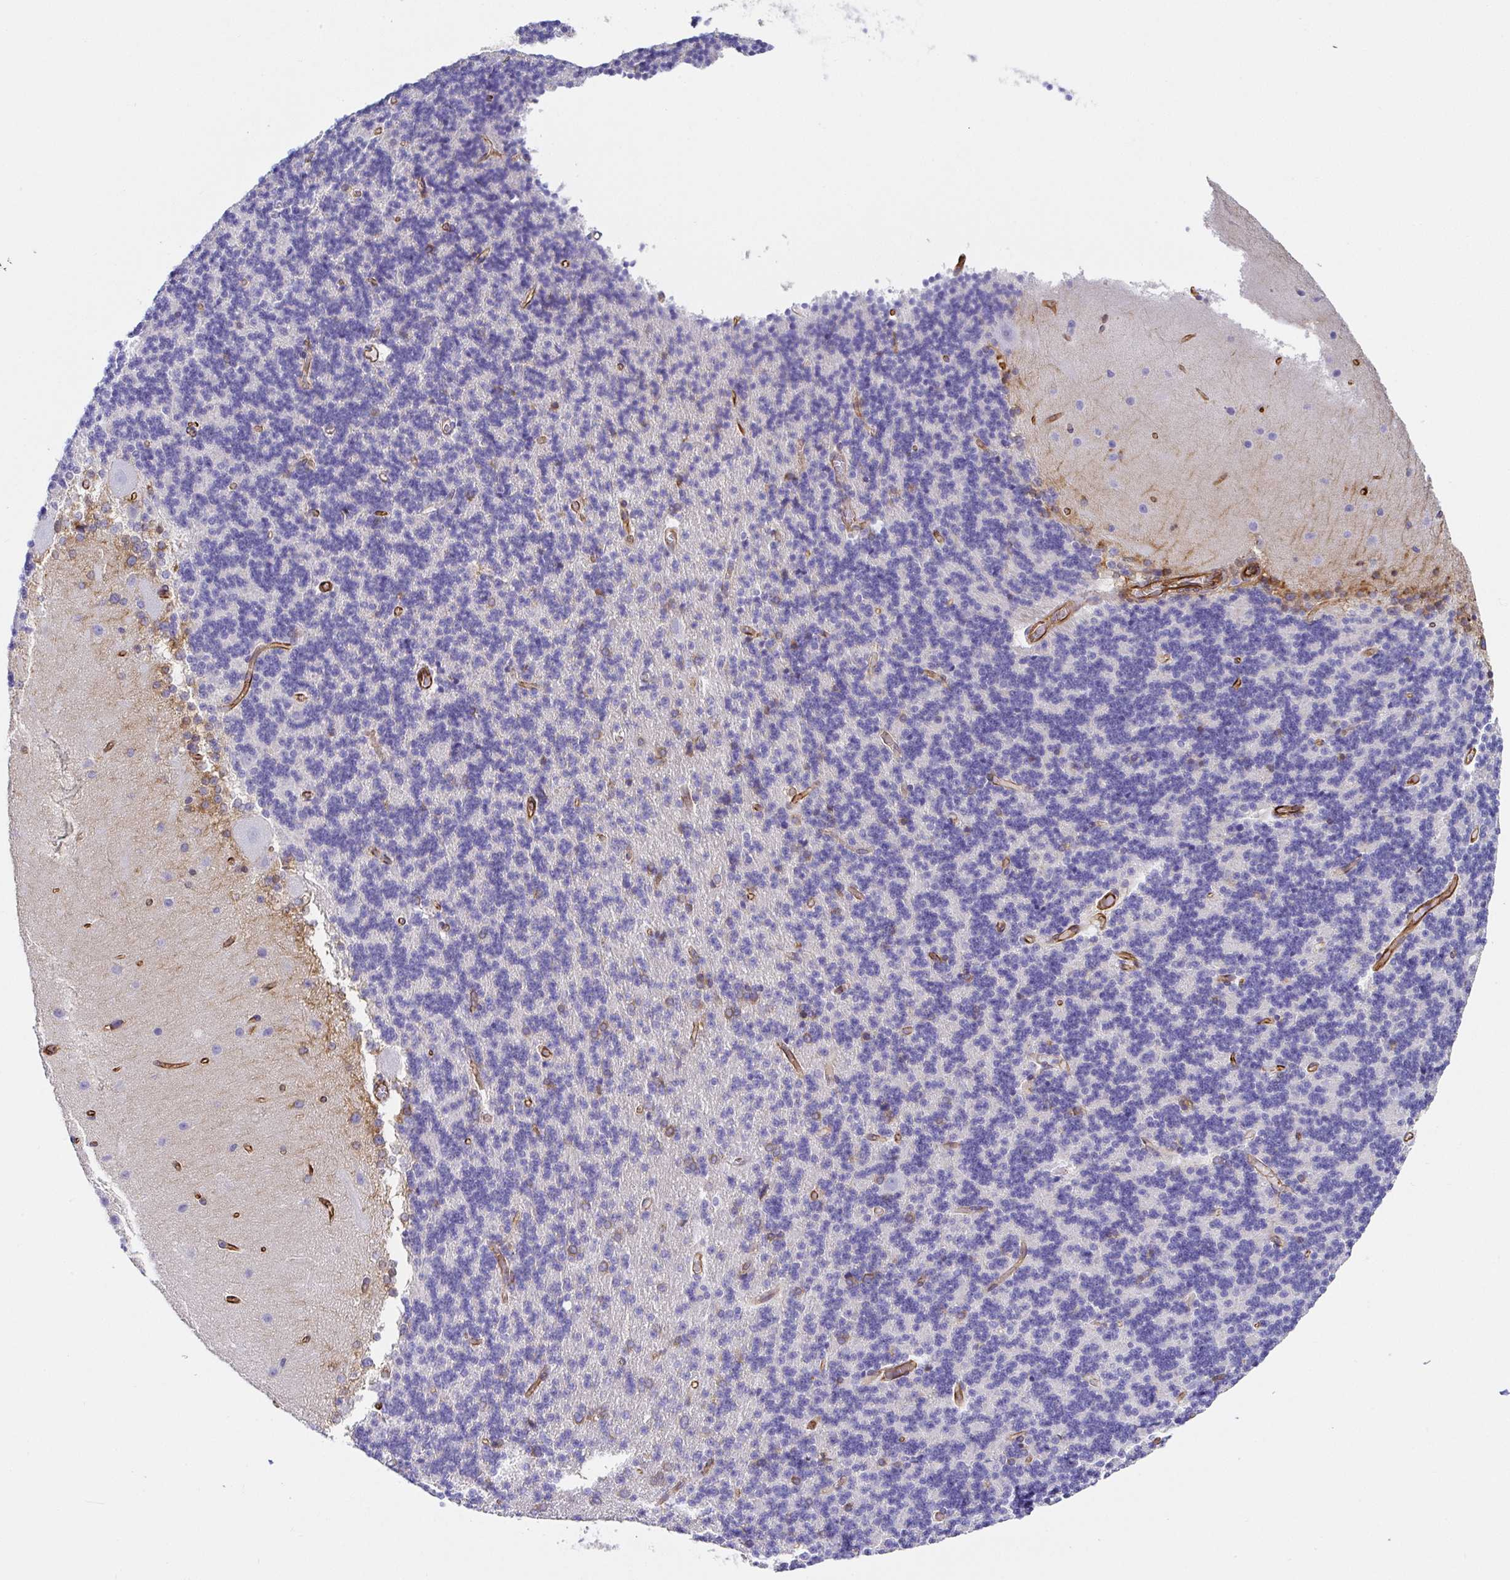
{"staining": {"intensity": "negative", "quantity": "none", "location": "none"}, "tissue": "cerebellum", "cell_type": "Cells in granular layer", "image_type": "normal", "snomed": [{"axis": "morphology", "description": "Normal tissue, NOS"}, {"axis": "topography", "description": "Cerebellum"}], "caption": "The photomicrograph displays no staining of cells in granular layer in benign cerebellum. (DAB immunohistochemistry, high magnification).", "gene": "DOCK1", "patient": {"sex": "female", "age": 54}}